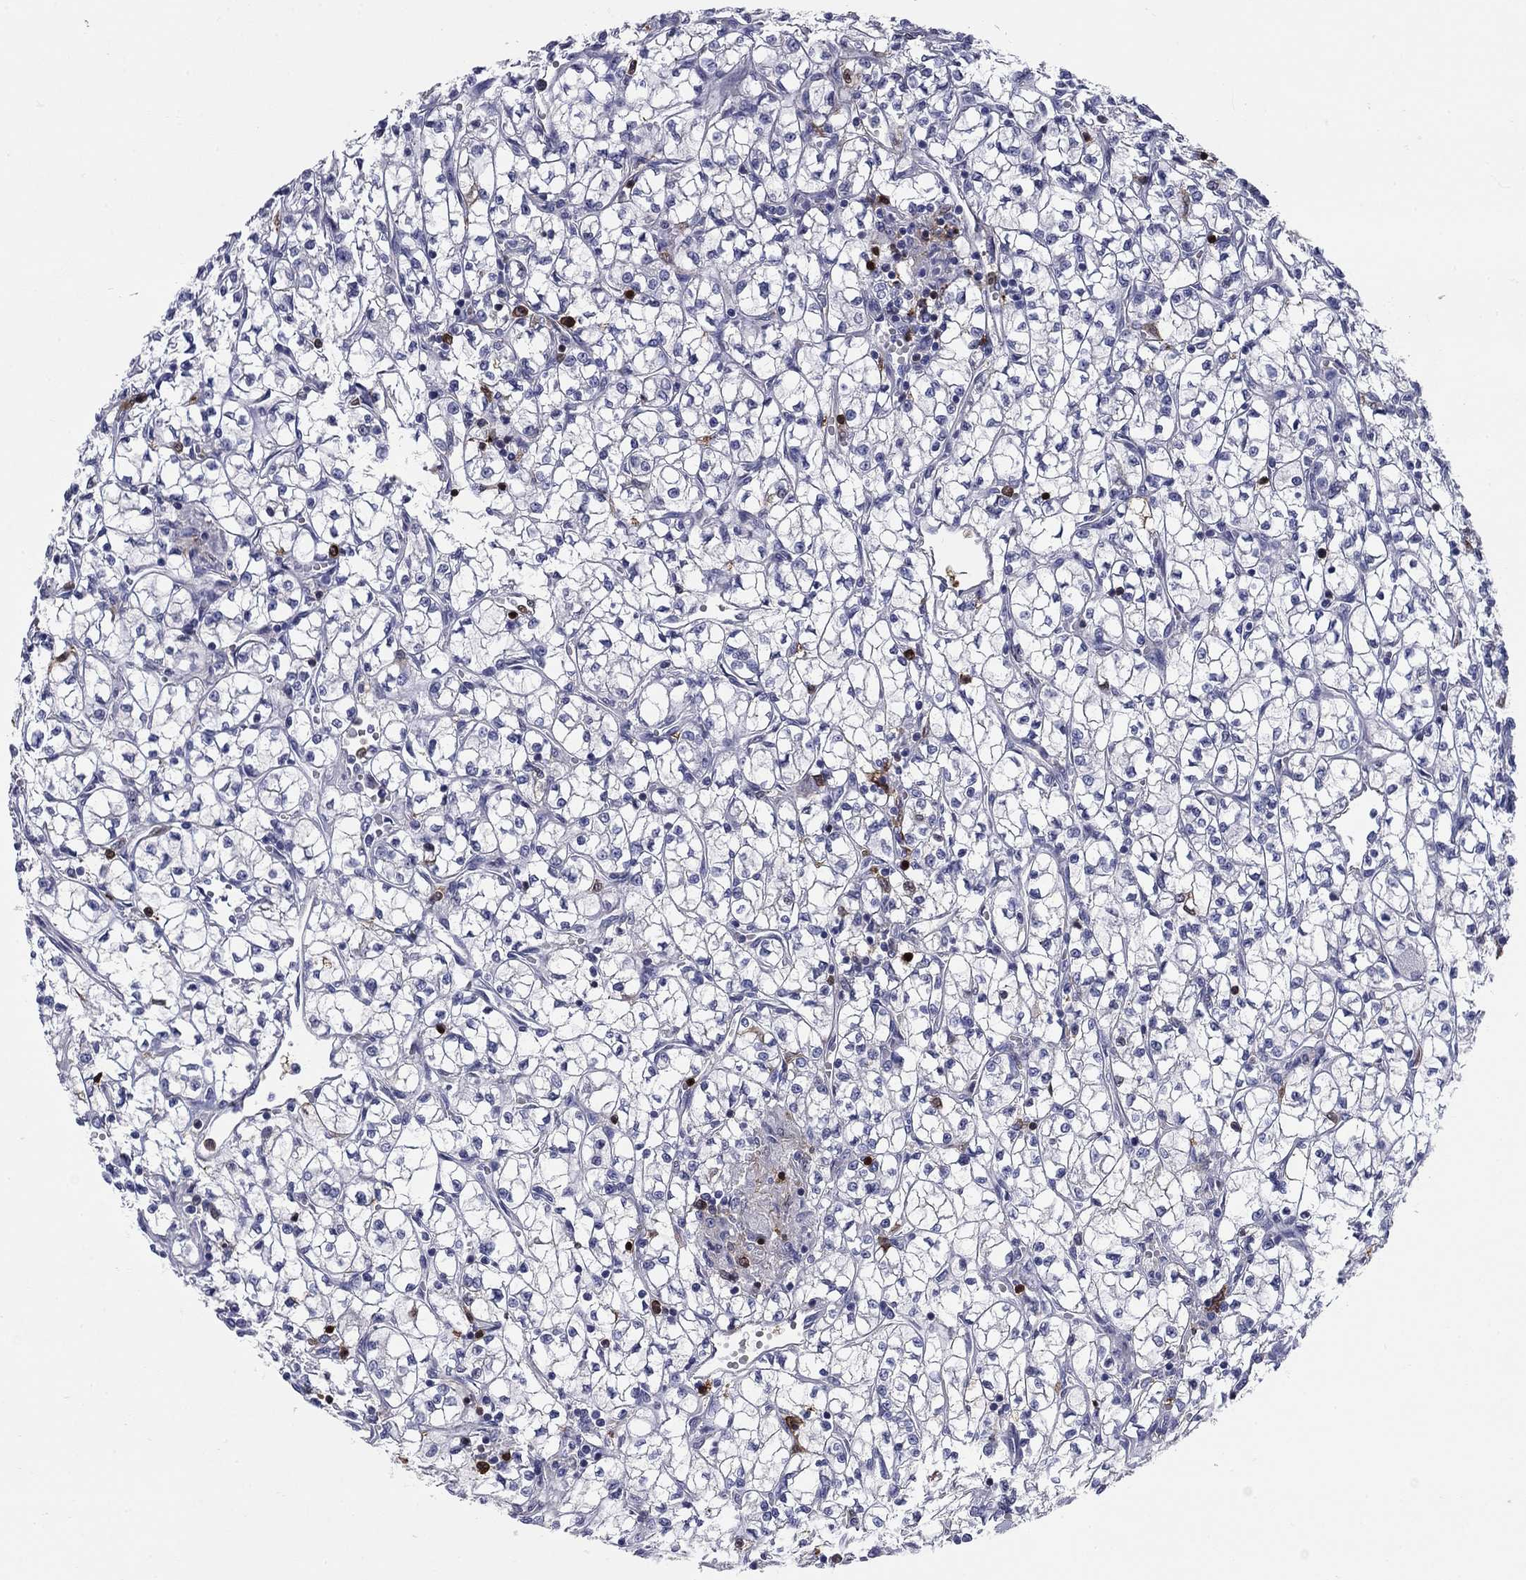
{"staining": {"intensity": "negative", "quantity": "none", "location": "none"}, "tissue": "renal cancer", "cell_type": "Tumor cells", "image_type": "cancer", "snomed": [{"axis": "morphology", "description": "Adenocarcinoma, NOS"}, {"axis": "topography", "description": "Kidney"}], "caption": "Immunohistochemistry micrograph of renal cancer (adenocarcinoma) stained for a protein (brown), which displays no expression in tumor cells.", "gene": "STMN1", "patient": {"sex": "female", "age": 64}}